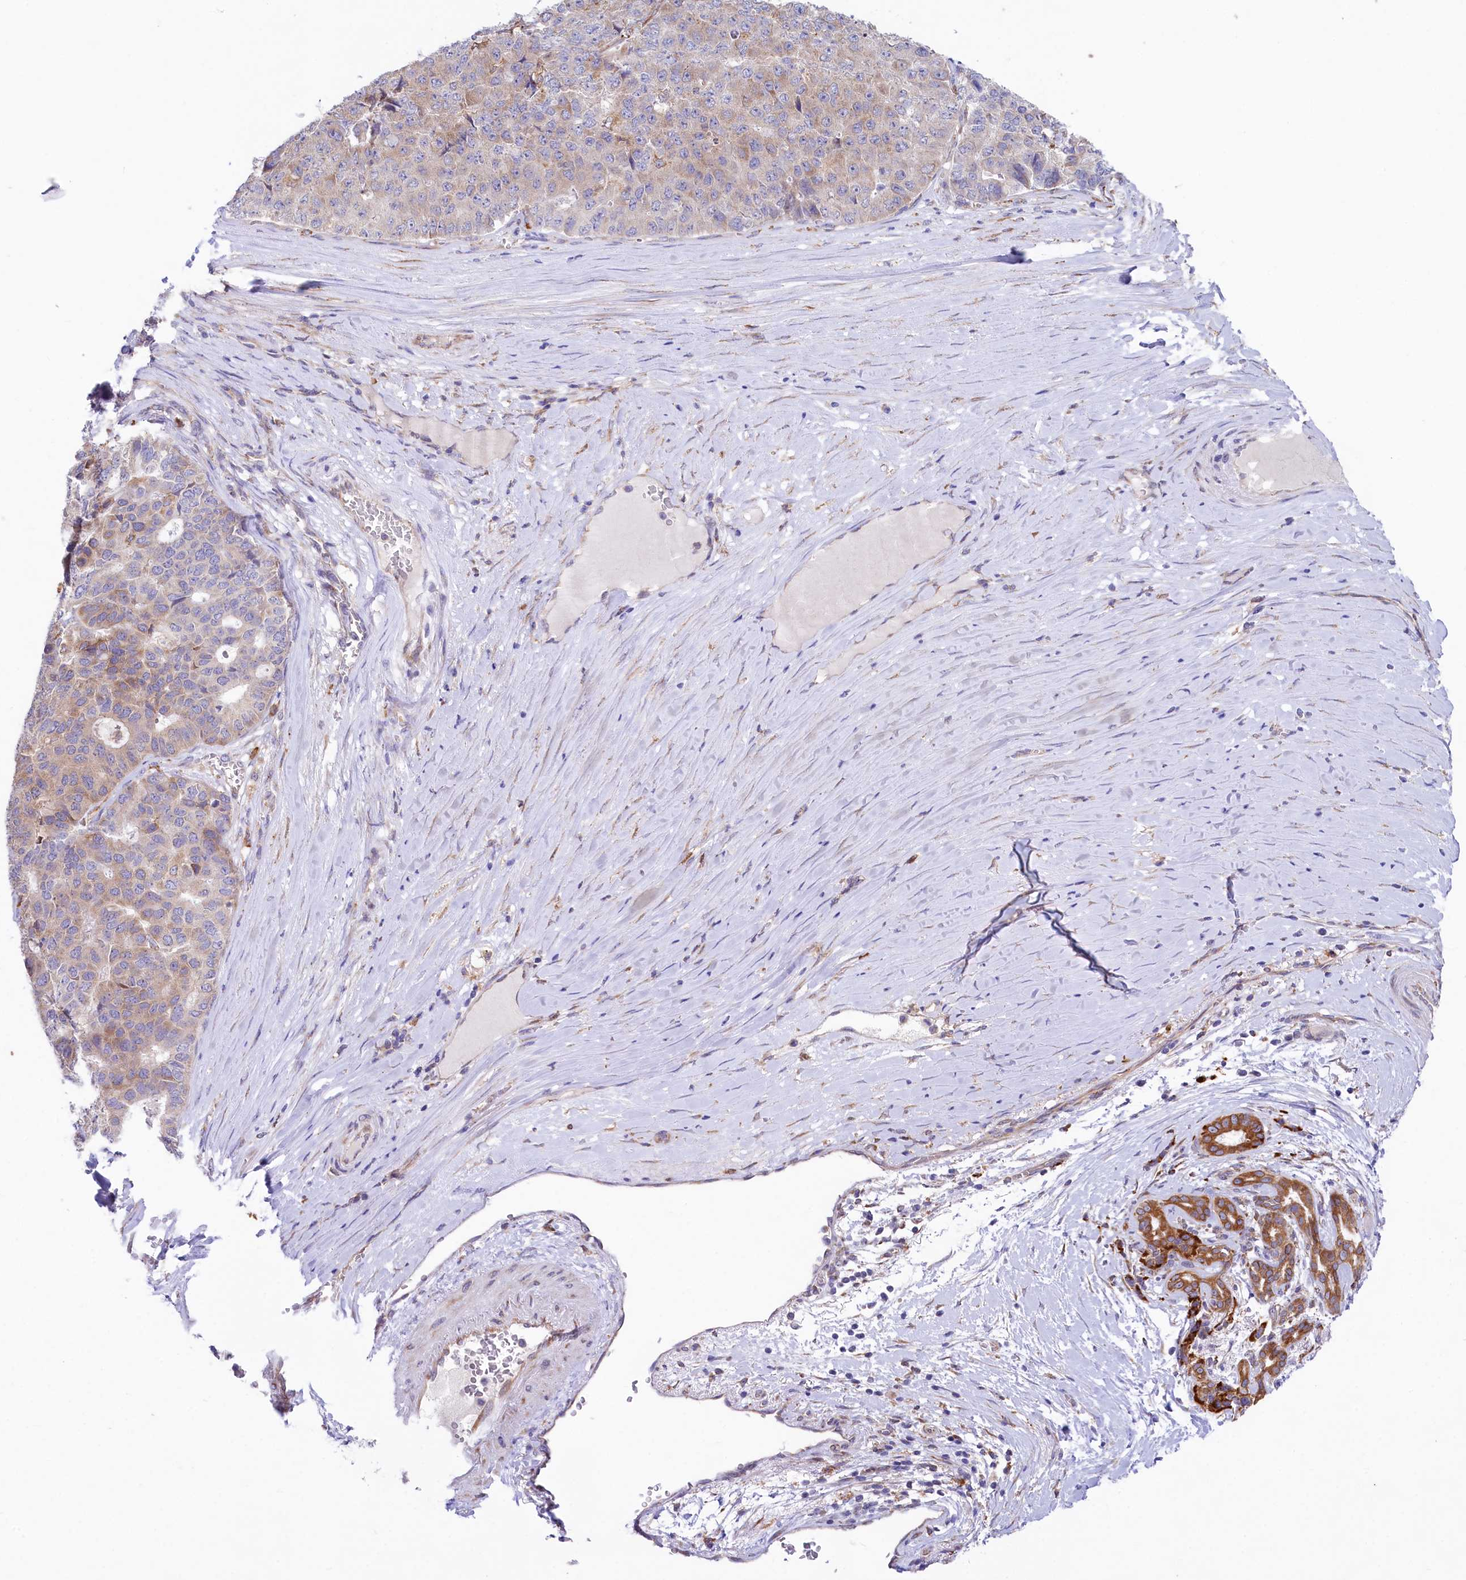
{"staining": {"intensity": "weak", "quantity": "25%-75%", "location": "cytoplasmic/membranous"}, "tissue": "pancreatic cancer", "cell_type": "Tumor cells", "image_type": "cancer", "snomed": [{"axis": "morphology", "description": "Adenocarcinoma, NOS"}, {"axis": "topography", "description": "Pancreas"}], "caption": "A brown stain labels weak cytoplasmic/membranous expression of a protein in human adenocarcinoma (pancreatic) tumor cells.", "gene": "CHID1", "patient": {"sex": "male", "age": 50}}